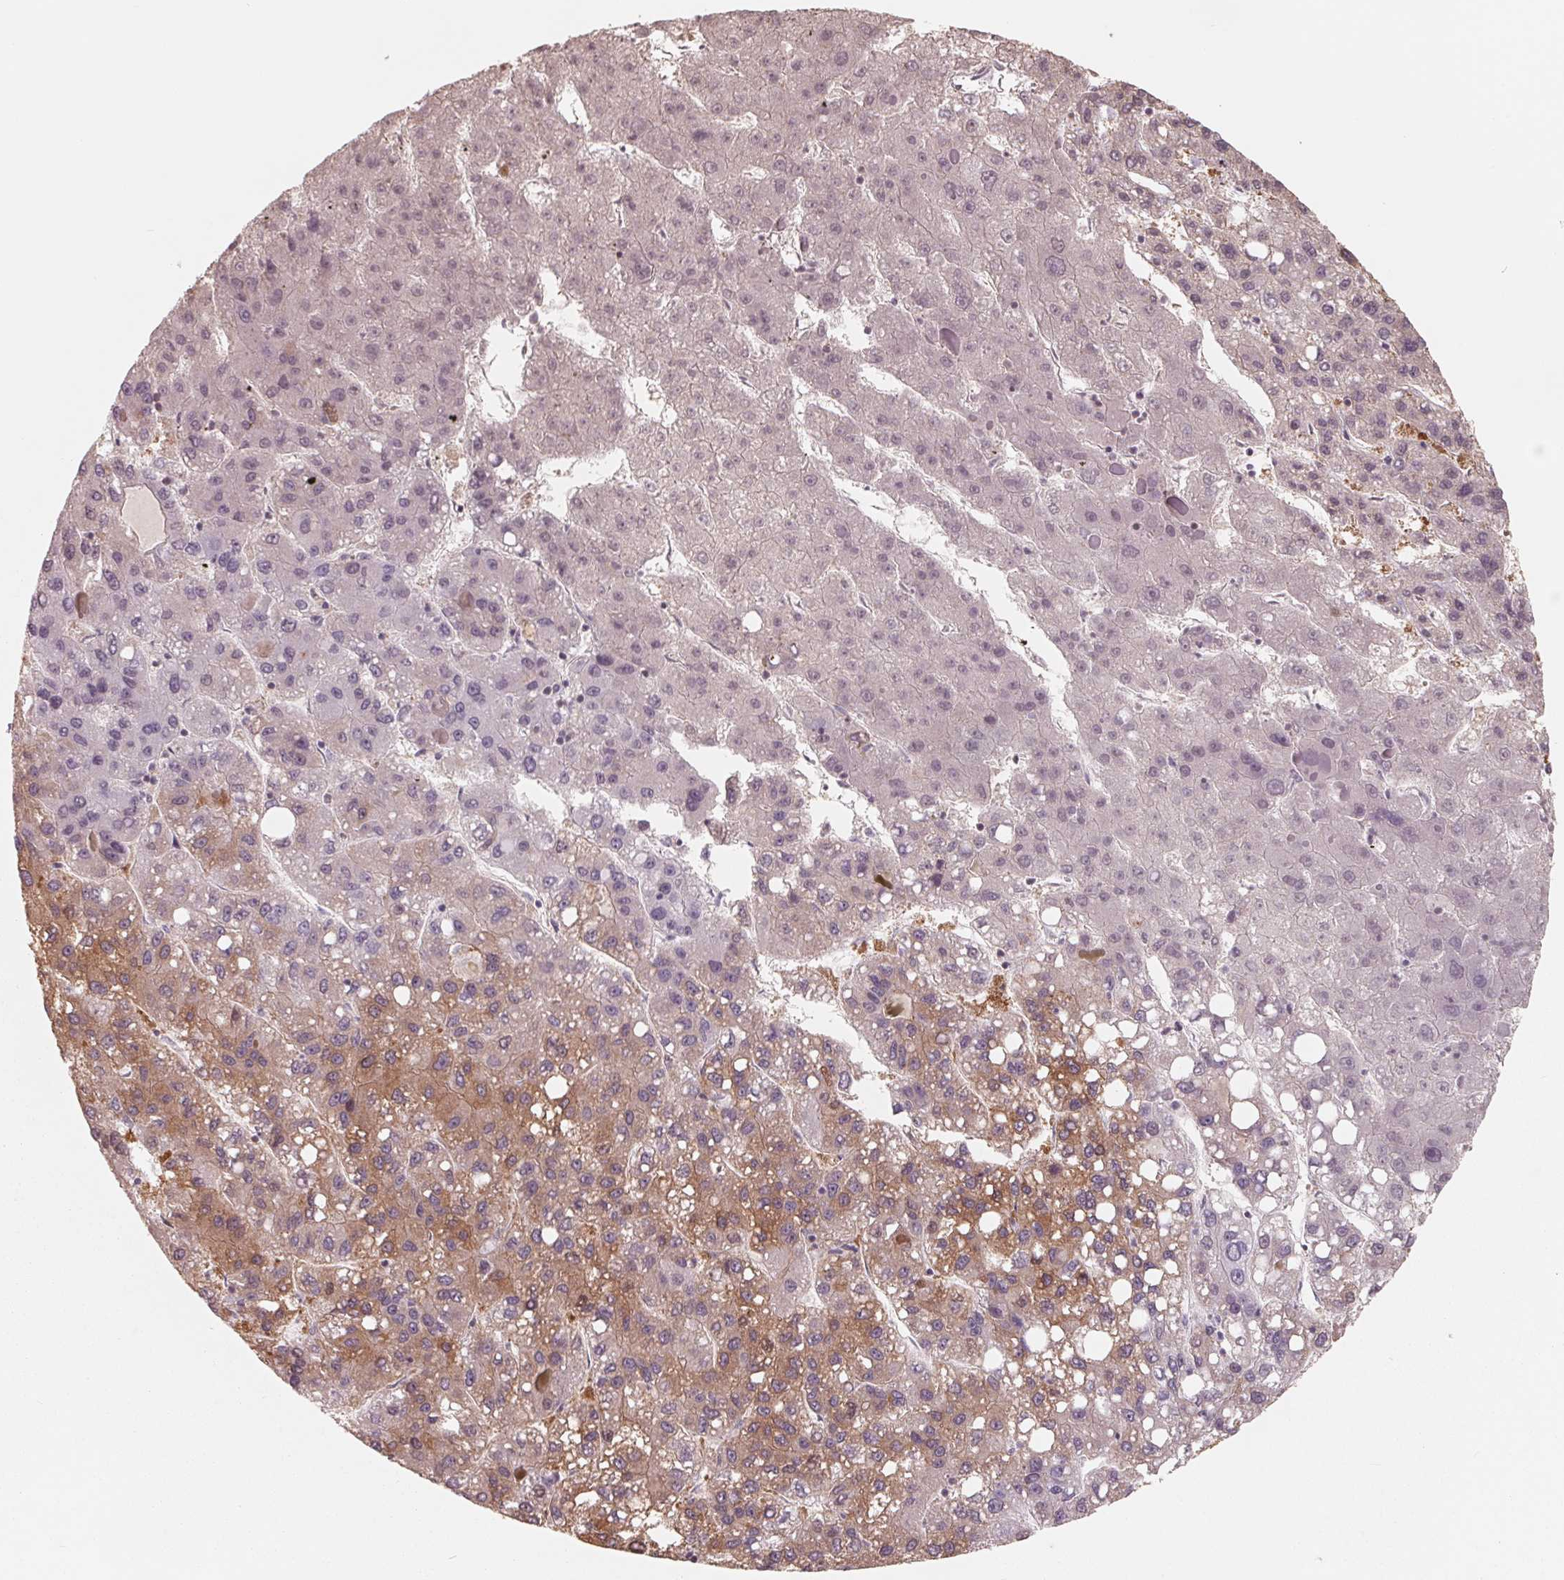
{"staining": {"intensity": "weak", "quantity": "25%-75%", "location": "cytoplasmic/membranous"}, "tissue": "liver cancer", "cell_type": "Tumor cells", "image_type": "cancer", "snomed": [{"axis": "morphology", "description": "Carcinoma, Hepatocellular, NOS"}, {"axis": "topography", "description": "Liver"}], "caption": "The photomicrograph shows immunohistochemical staining of liver cancer (hepatocellular carcinoma). There is weak cytoplasmic/membranous positivity is identified in about 25%-75% of tumor cells.", "gene": "FTCD", "patient": {"sex": "female", "age": 82}}